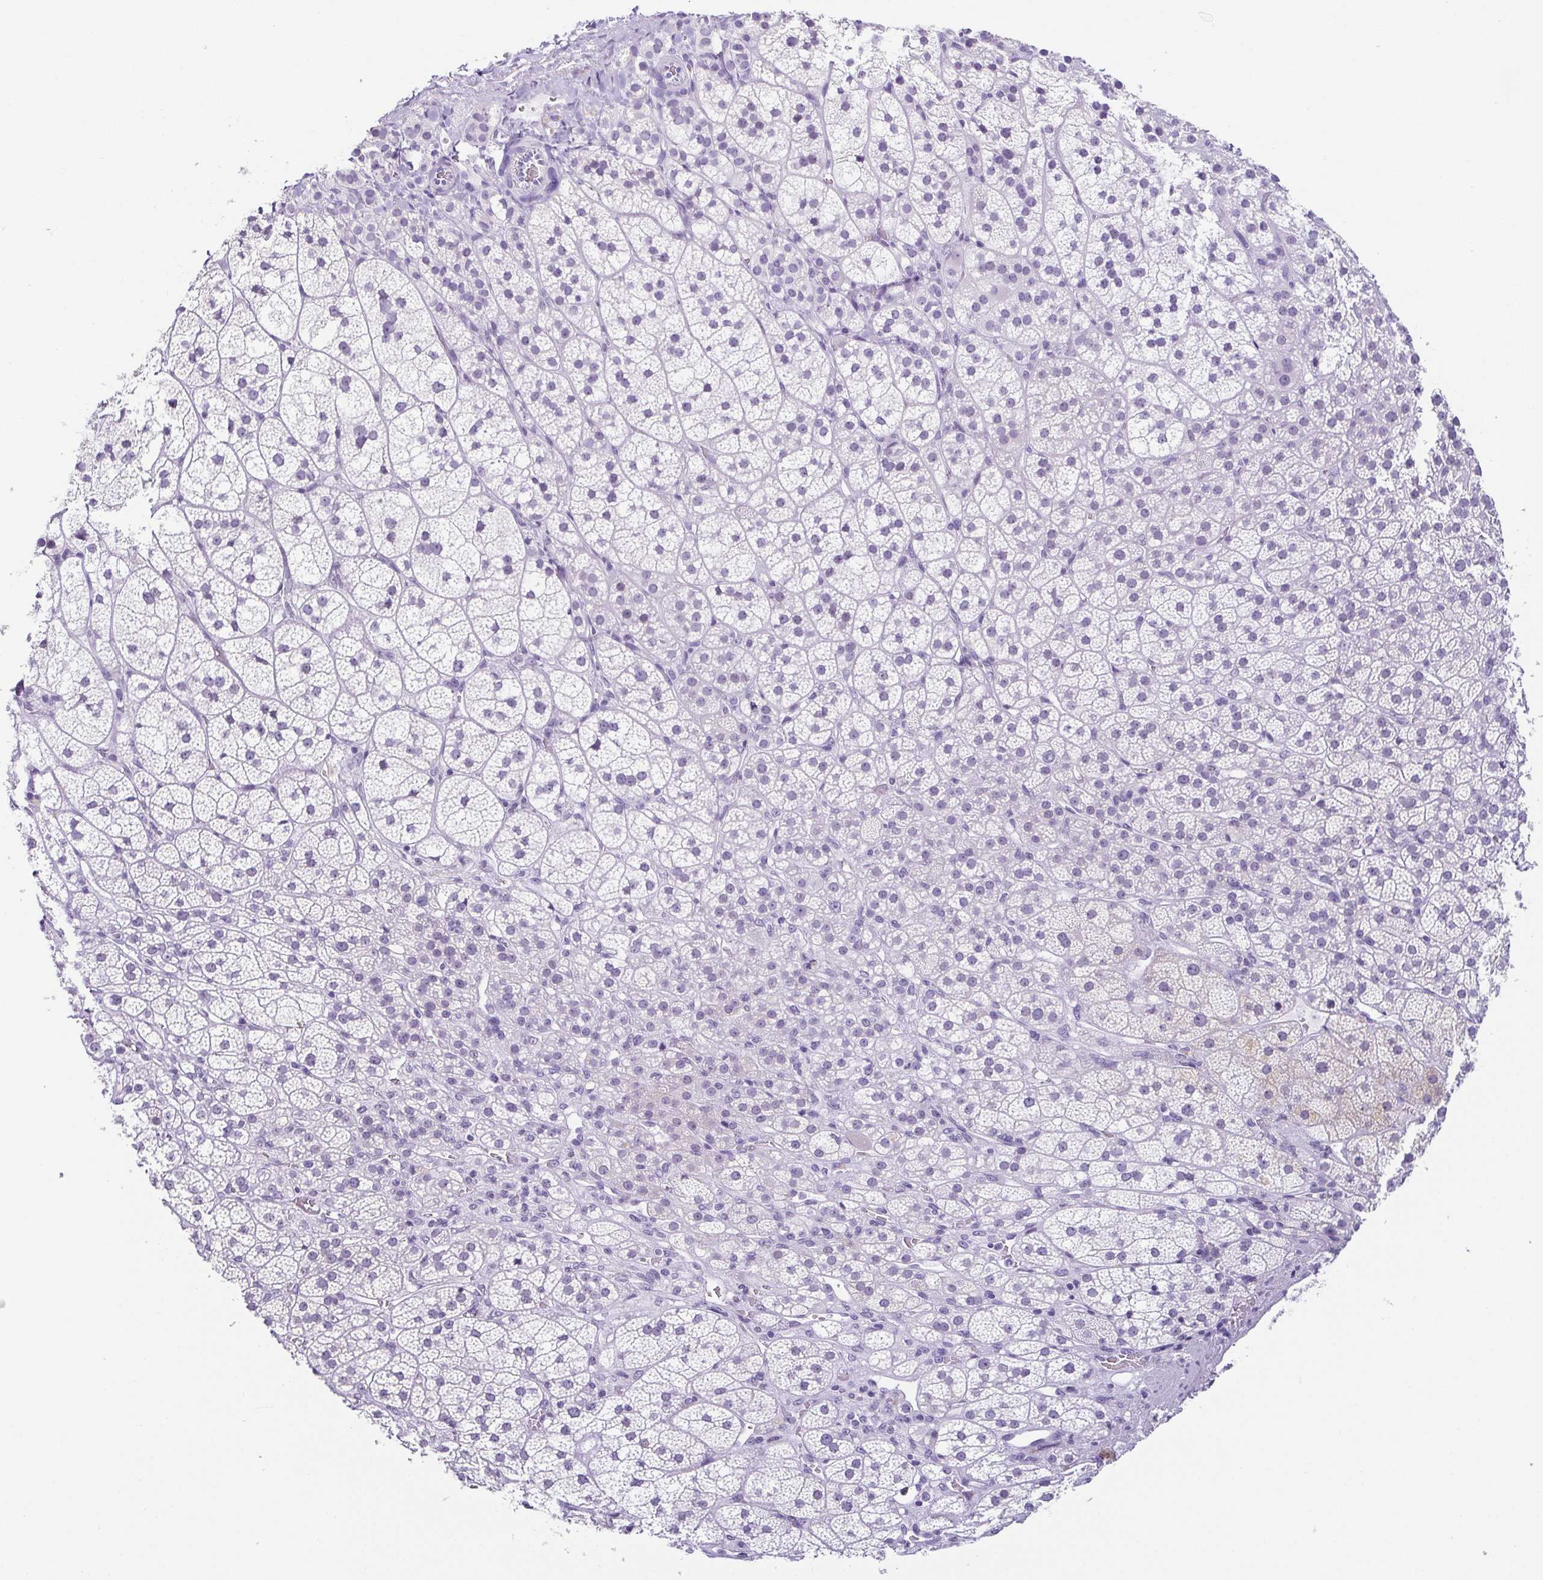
{"staining": {"intensity": "negative", "quantity": "none", "location": "none"}, "tissue": "adrenal gland", "cell_type": "Glandular cells", "image_type": "normal", "snomed": [{"axis": "morphology", "description": "Normal tissue, NOS"}, {"axis": "topography", "description": "Adrenal gland"}], "caption": "Immunohistochemistry (IHC) of unremarkable human adrenal gland shows no expression in glandular cells.", "gene": "ESX1", "patient": {"sex": "female", "age": 60}}